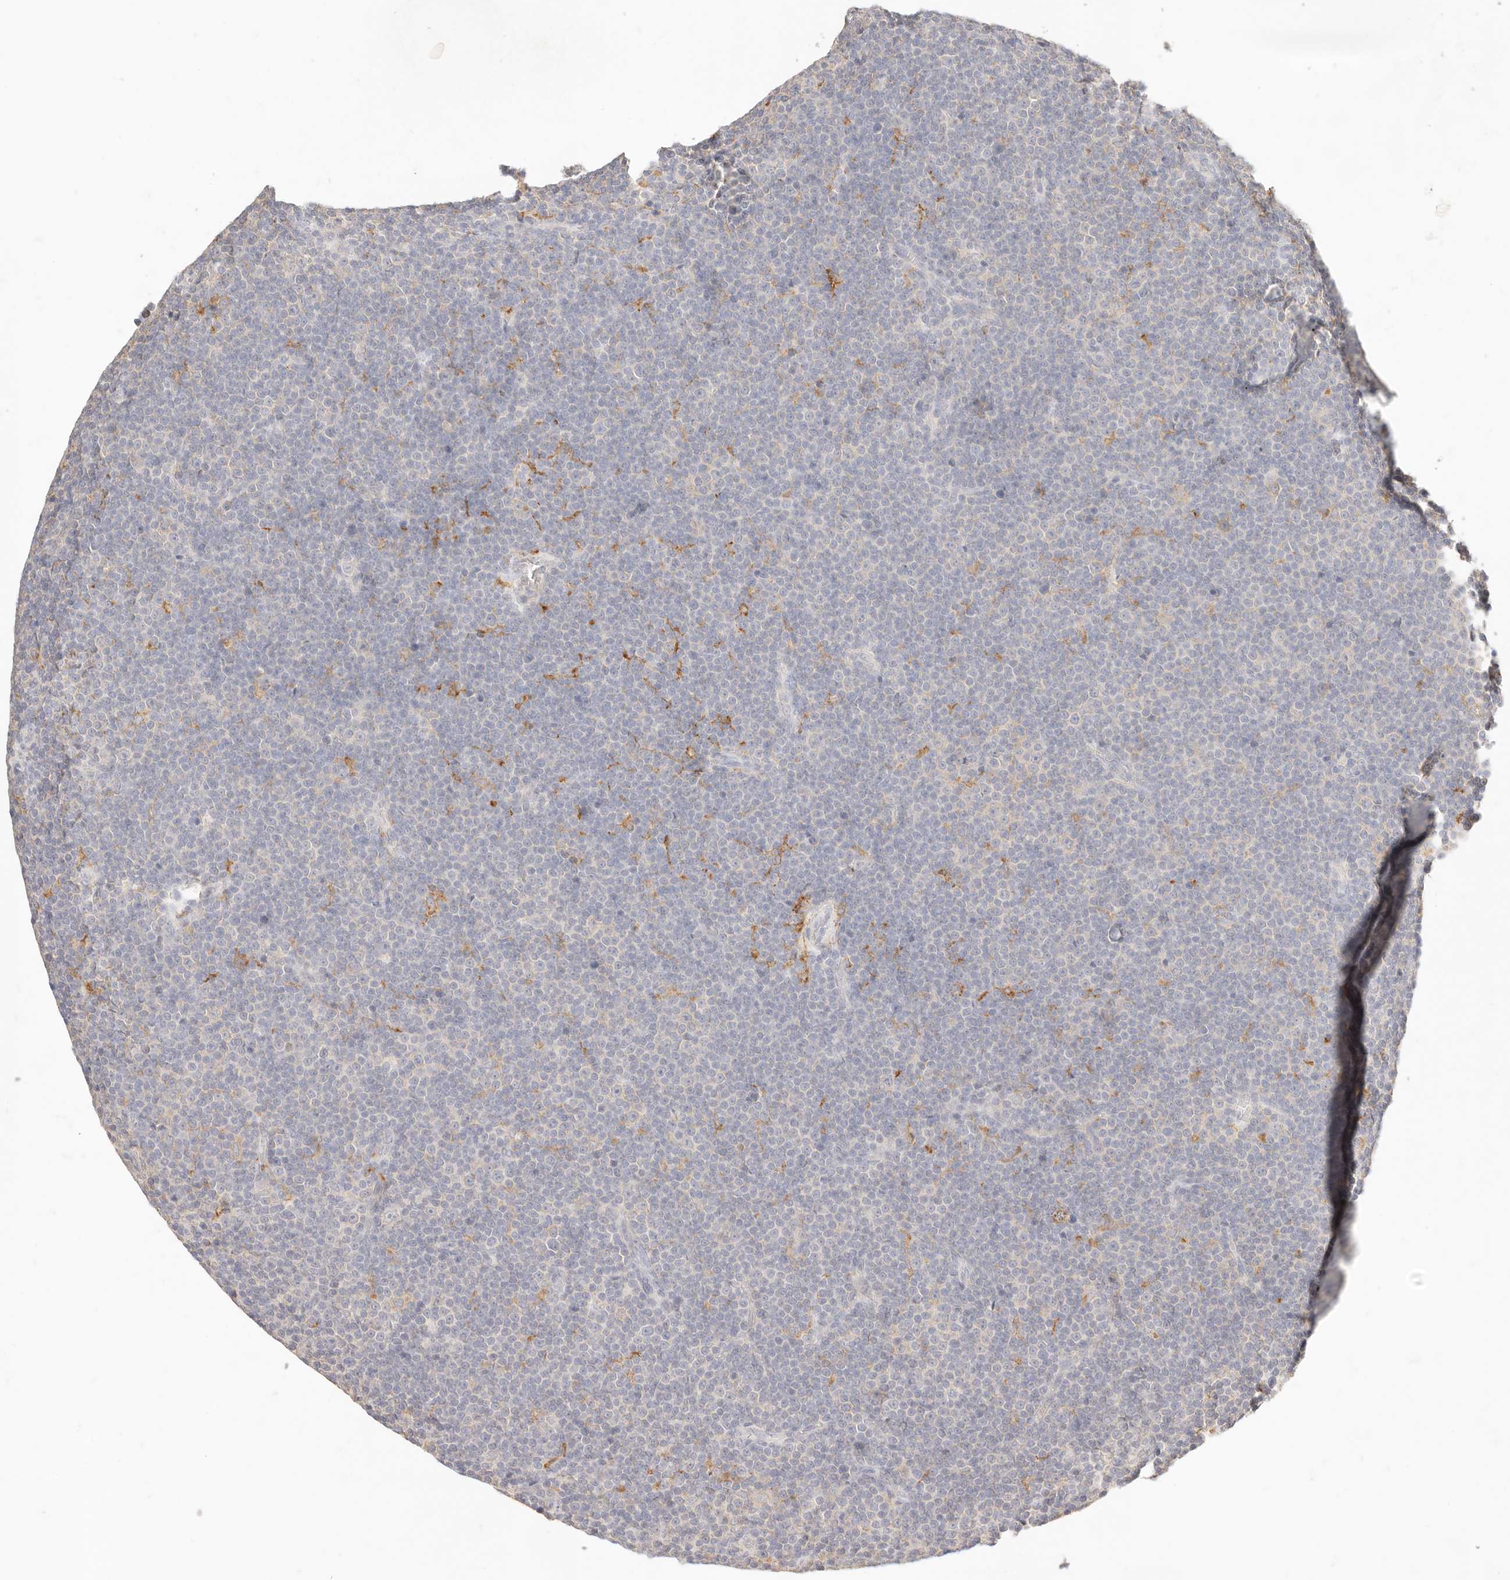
{"staining": {"intensity": "negative", "quantity": "none", "location": "none"}, "tissue": "lymphoma", "cell_type": "Tumor cells", "image_type": "cancer", "snomed": [{"axis": "morphology", "description": "Malignant lymphoma, non-Hodgkin's type, Low grade"}, {"axis": "topography", "description": "Lymph node"}], "caption": "A histopathology image of malignant lymphoma, non-Hodgkin's type (low-grade) stained for a protein exhibits no brown staining in tumor cells. (DAB immunohistochemistry (IHC), high magnification).", "gene": "HK2", "patient": {"sex": "female", "age": 67}}